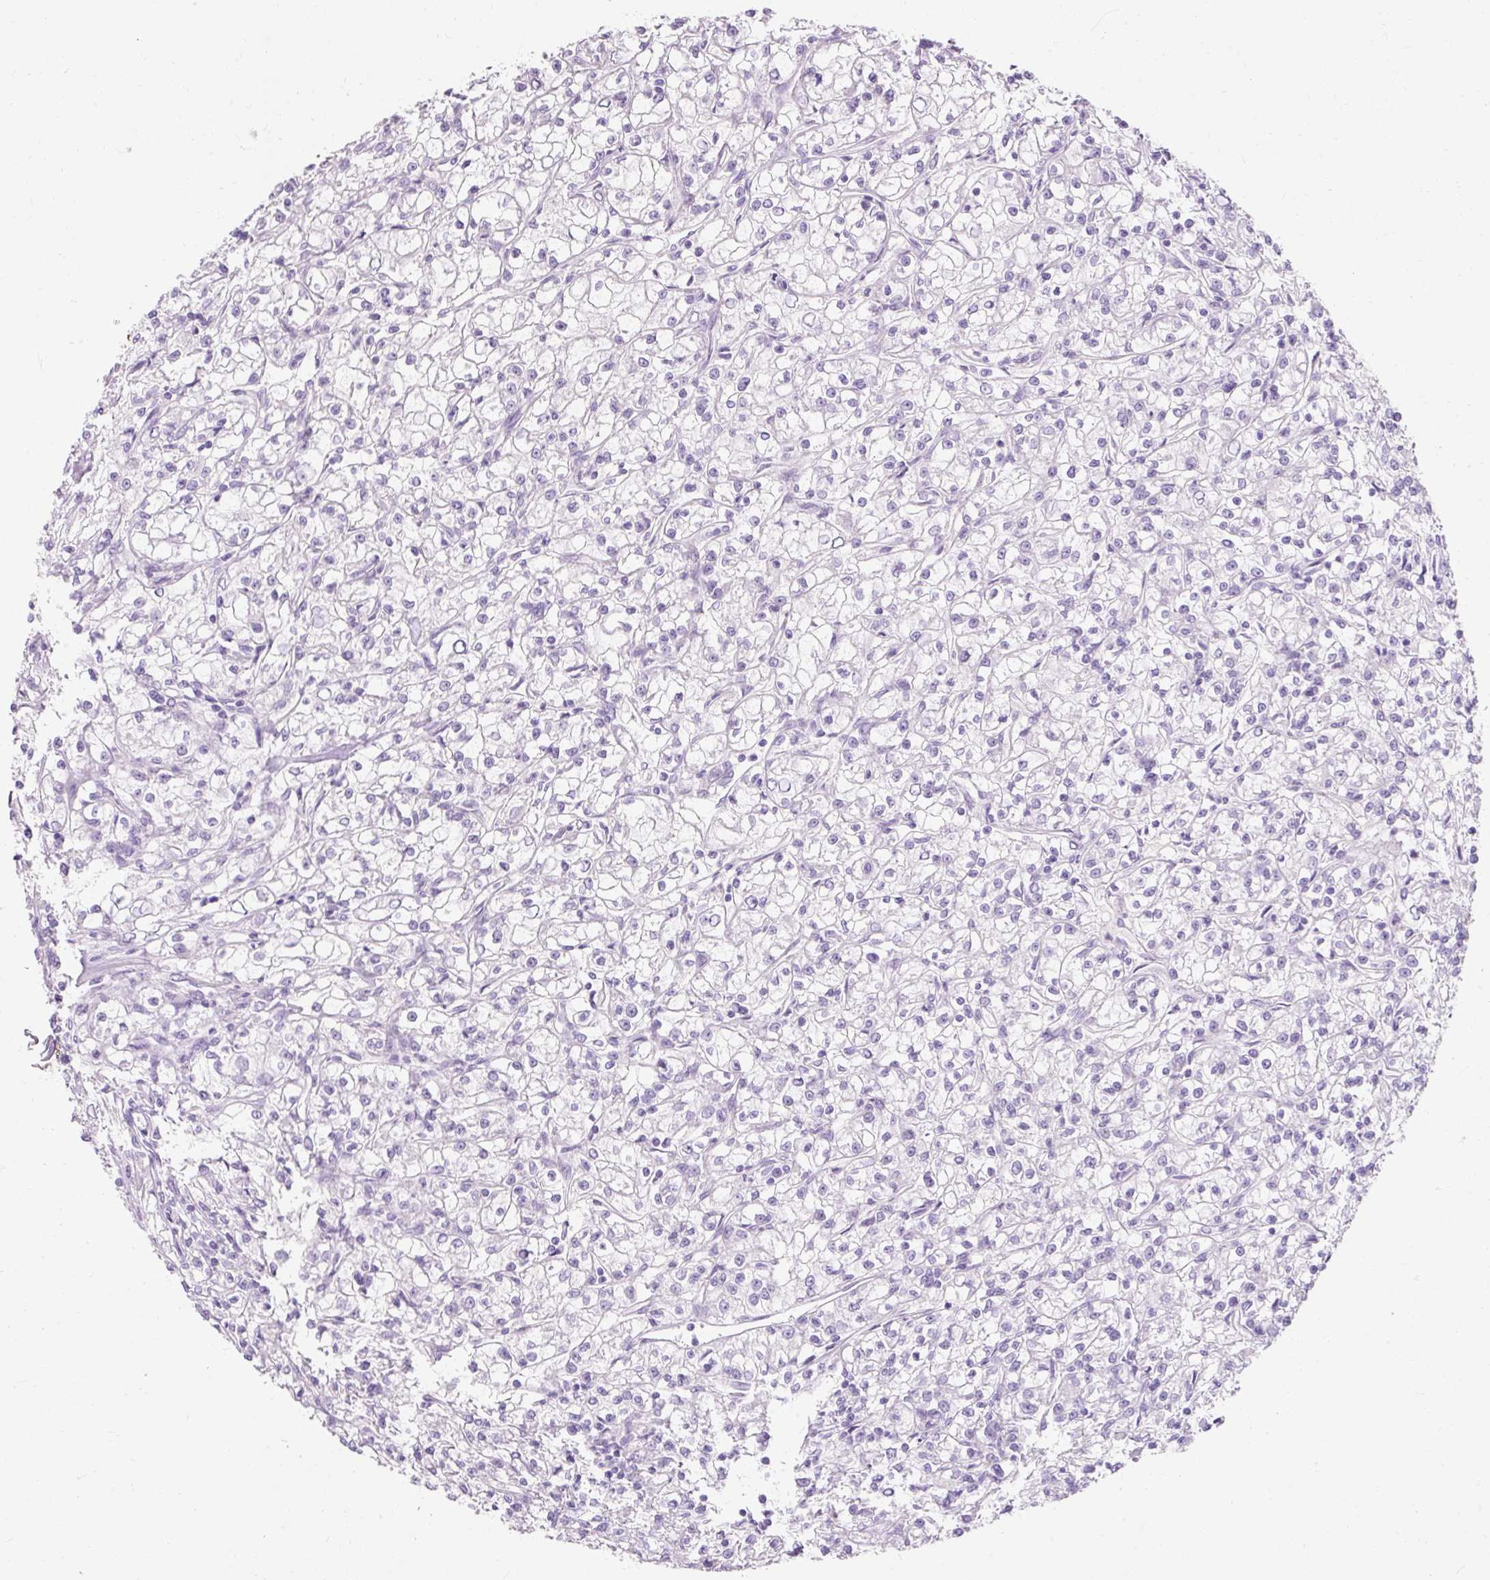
{"staining": {"intensity": "negative", "quantity": "none", "location": "none"}, "tissue": "renal cancer", "cell_type": "Tumor cells", "image_type": "cancer", "snomed": [{"axis": "morphology", "description": "Adenocarcinoma, NOS"}, {"axis": "topography", "description": "Kidney"}], "caption": "High magnification brightfield microscopy of renal adenocarcinoma stained with DAB (brown) and counterstained with hematoxylin (blue): tumor cells show no significant positivity. The staining is performed using DAB (3,3'-diaminobenzidine) brown chromogen with nuclei counter-stained in using hematoxylin.", "gene": "TMEM213", "patient": {"sex": "female", "age": 59}}